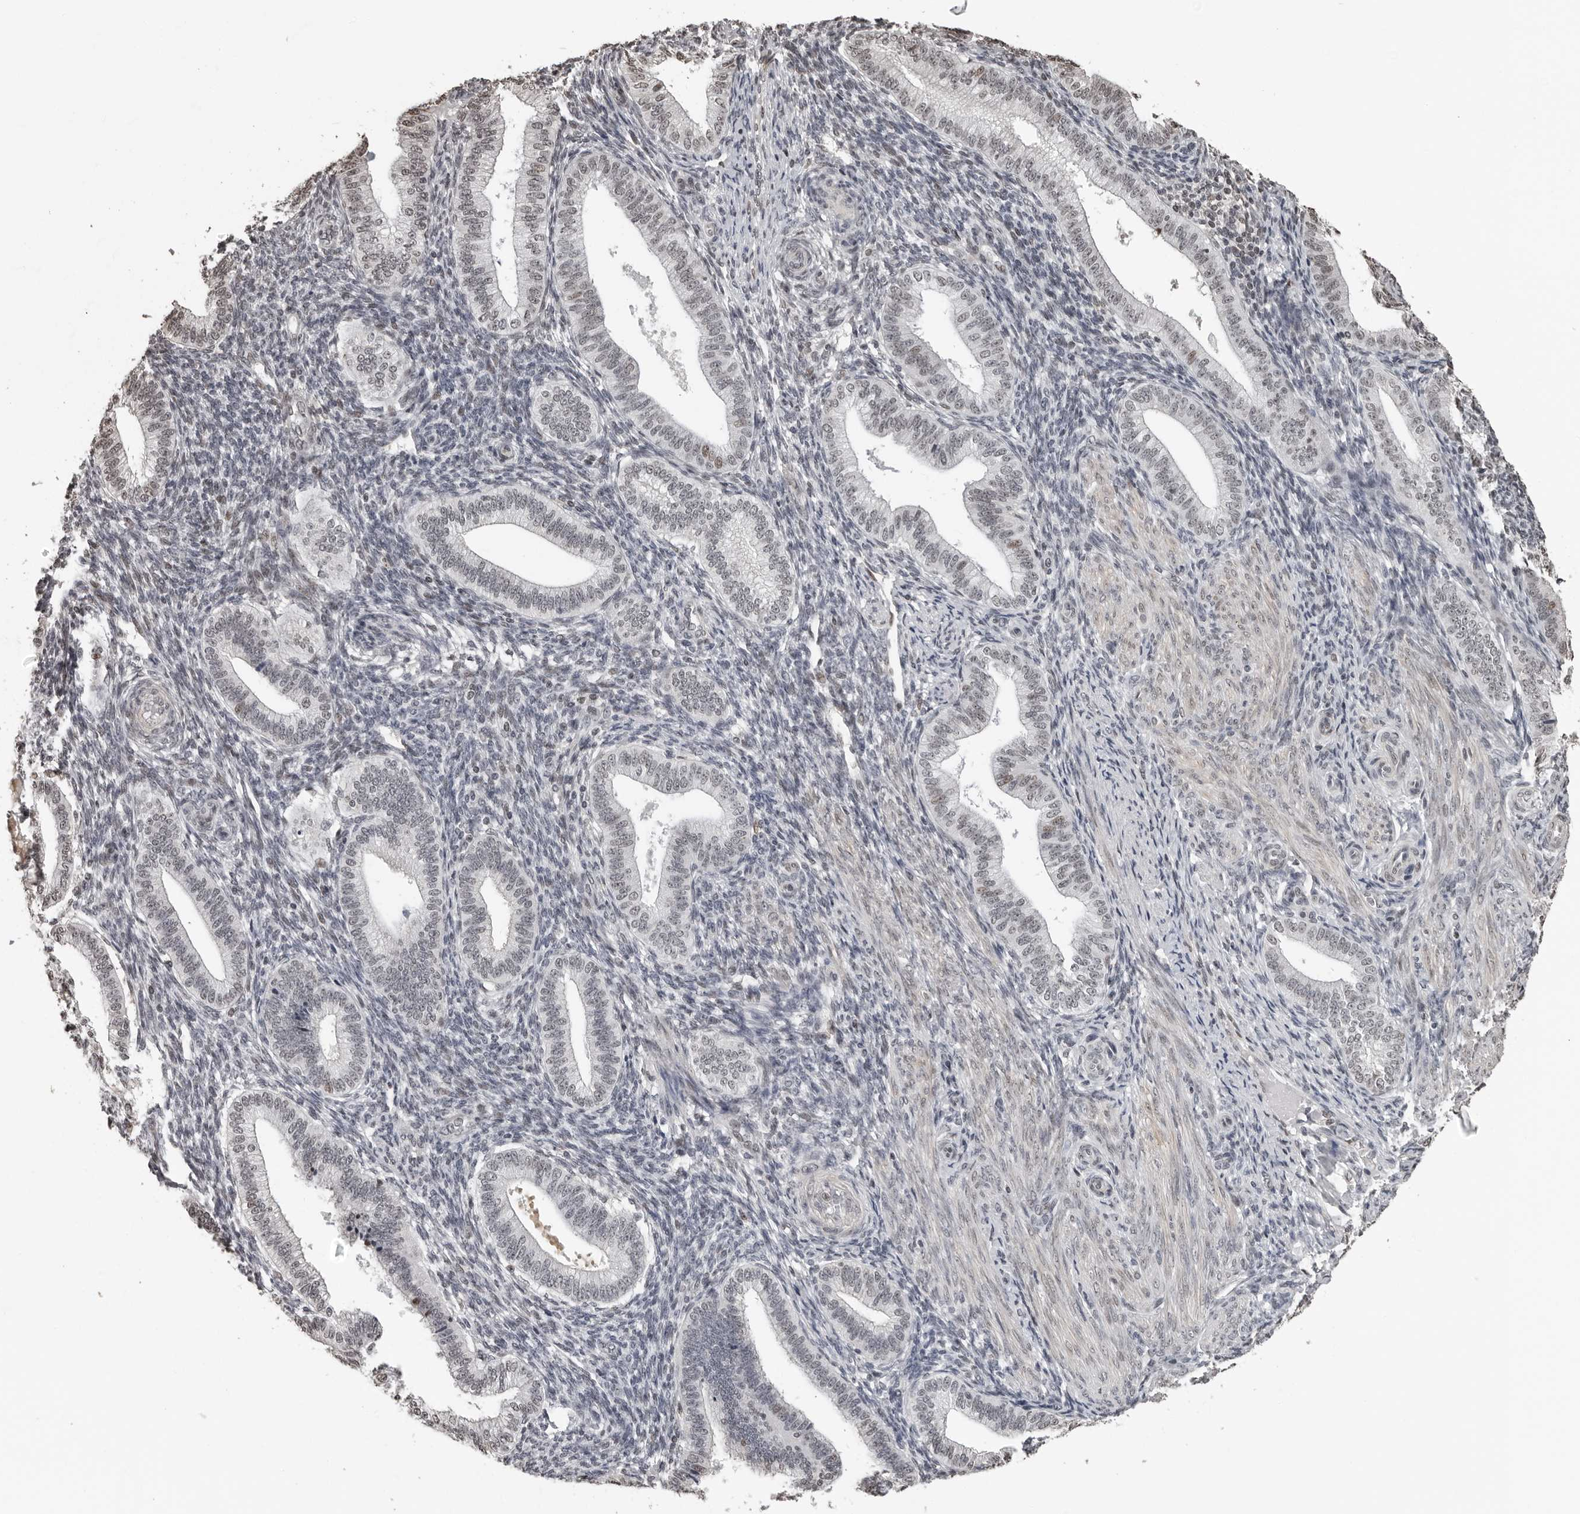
{"staining": {"intensity": "negative", "quantity": "none", "location": "none"}, "tissue": "endometrium", "cell_type": "Cells in endometrial stroma", "image_type": "normal", "snomed": [{"axis": "morphology", "description": "Normal tissue, NOS"}, {"axis": "topography", "description": "Endometrium"}], "caption": "Immunohistochemical staining of normal endometrium displays no significant expression in cells in endometrial stroma. (Immunohistochemistry (ihc), brightfield microscopy, high magnification).", "gene": "ORC1", "patient": {"sex": "female", "age": 39}}